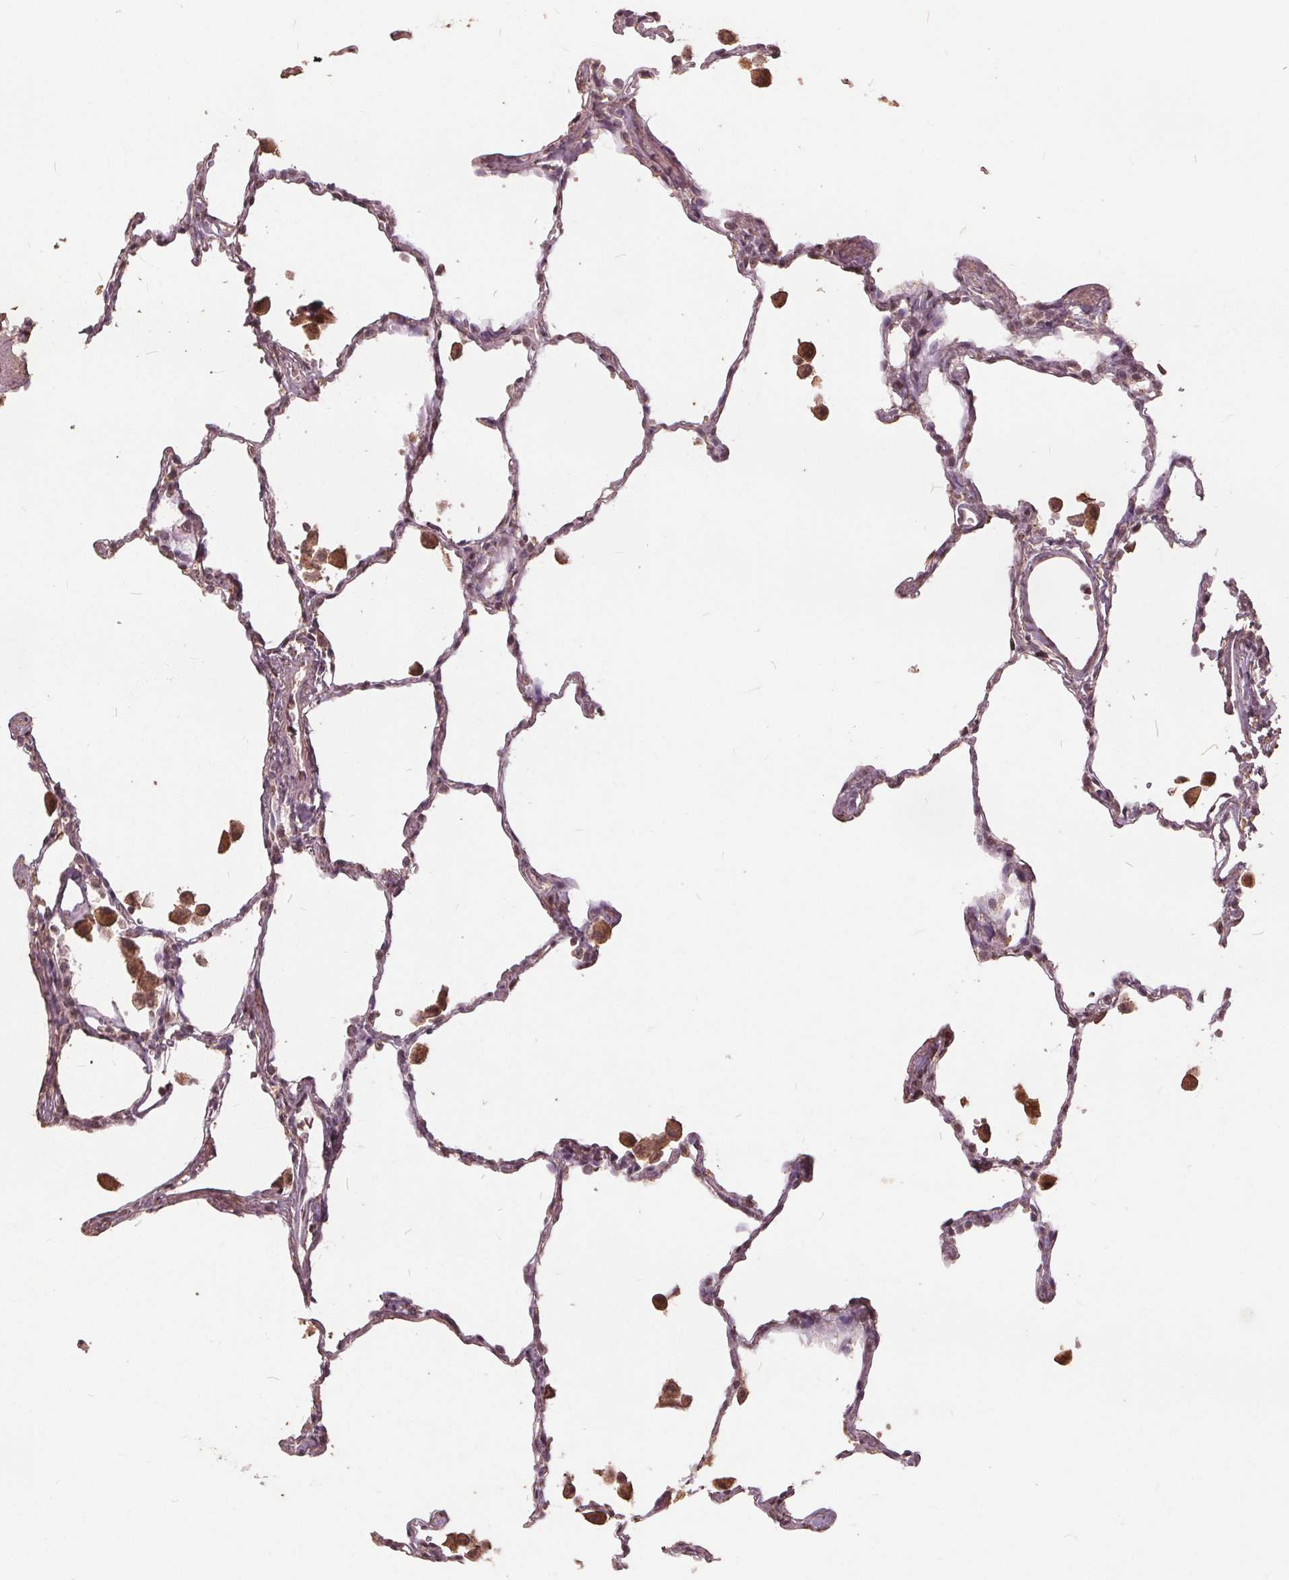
{"staining": {"intensity": "weak", "quantity": "<25%", "location": "nuclear"}, "tissue": "lung", "cell_type": "Alveolar cells", "image_type": "normal", "snomed": [{"axis": "morphology", "description": "Normal tissue, NOS"}, {"axis": "topography", "description": "Lung"}], "caption": "This is a photomicrograph of immunohistochemistry staining of benign lung, which shows no positivity in alveolar cells. (DAB immunohistochemistry (IHC) with hematoxylin counter stain).", "gene": "DSG3", "patient": {"sex": "female", "age": 47}}